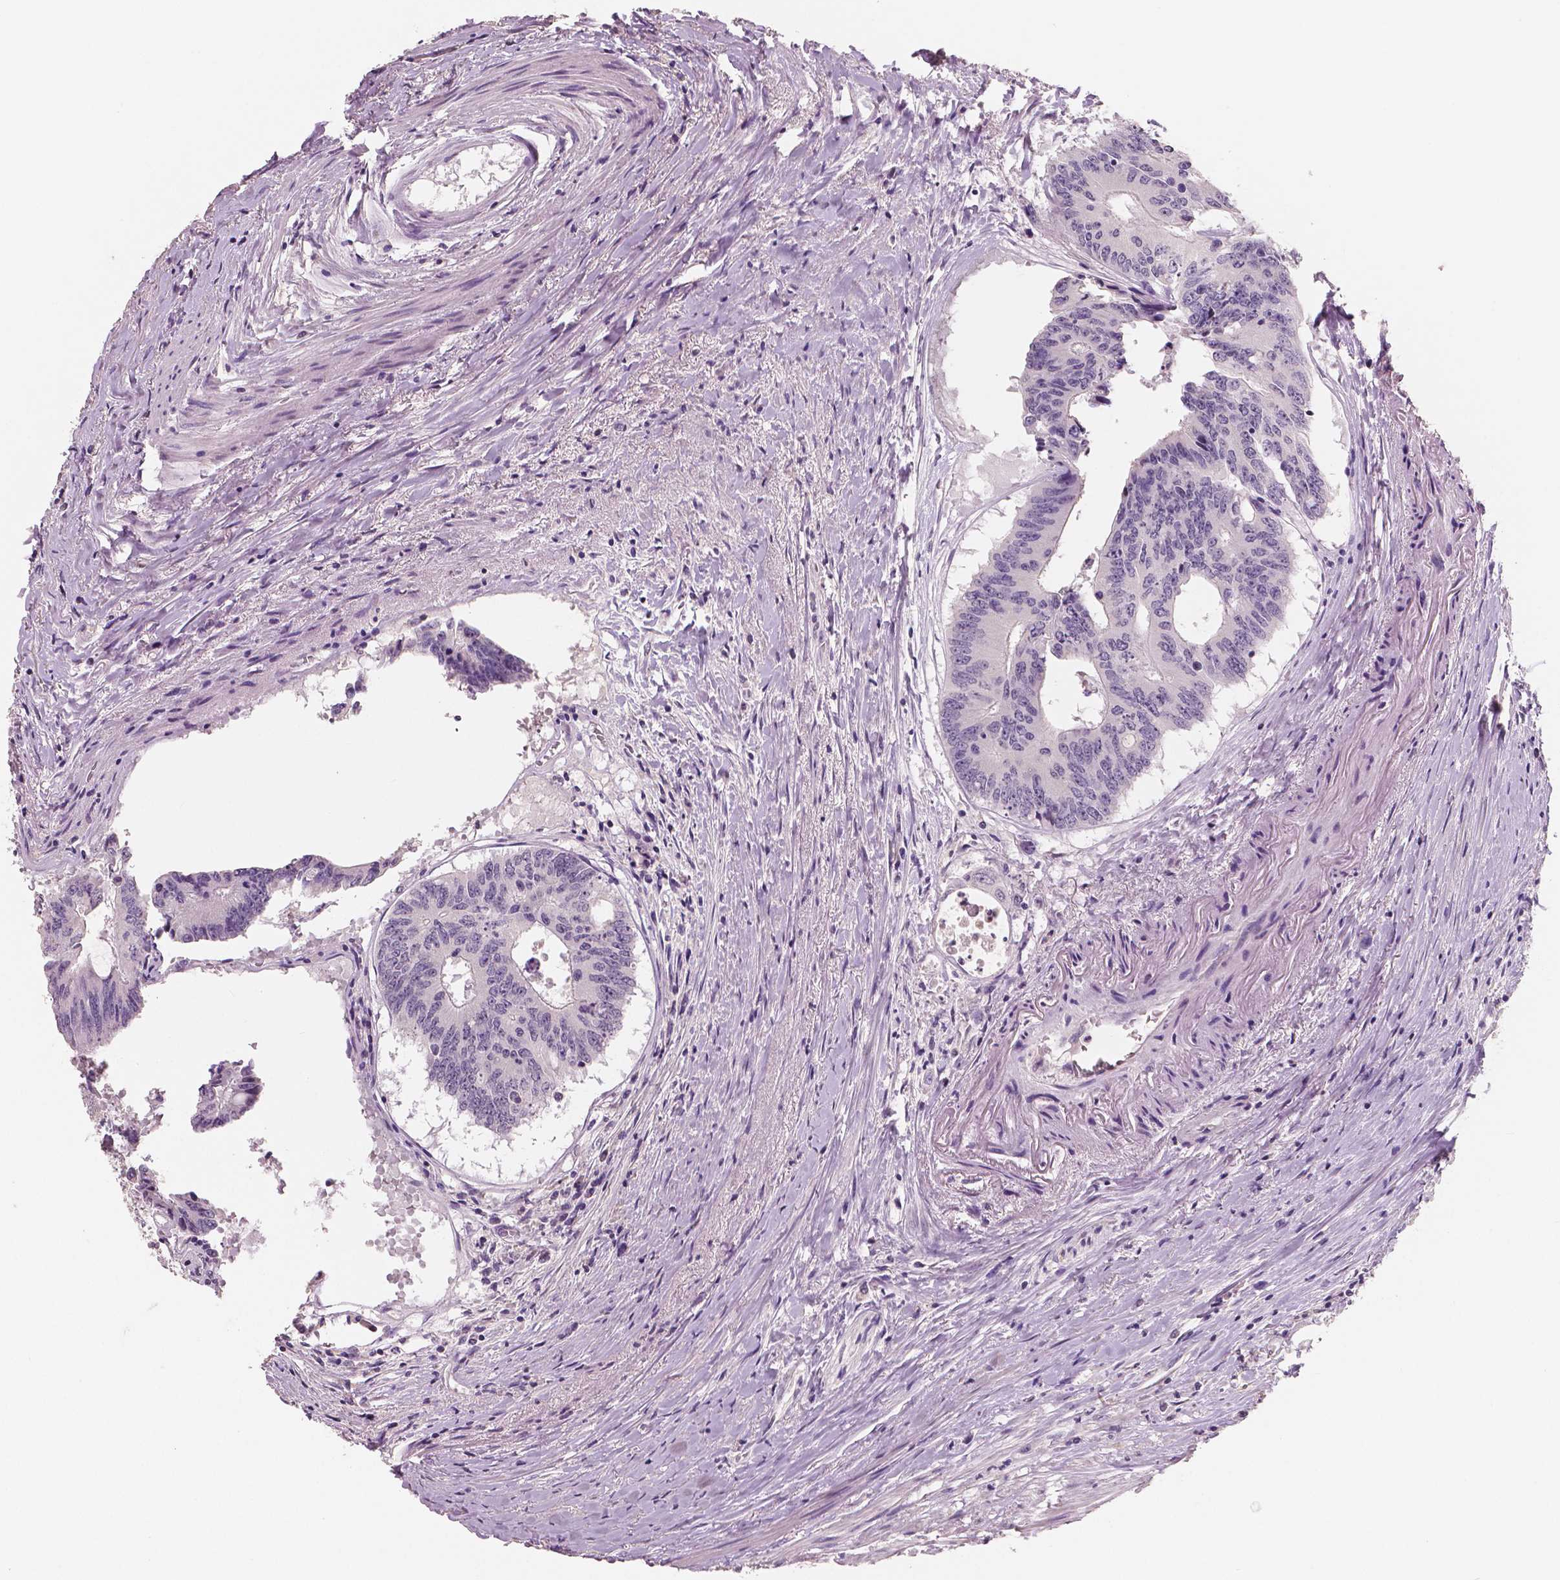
{"staining": {"intensity": "negative", "quantity": "none", "location": "none"}, "tissue": "colorectal cancer", "cell_type": "Tumor cells", "image_type": "cancer", "snomed": [{"axis": "morphology", "description": "Adenocarcinoma, NOS"}, {"axis": "topography", "description": "Rectum"}], "caption": "This is an IHC image of human colorectal cancer (adenocarcinoma). There is no staining in tumor cells.", "gene": "NECAB1", "patient": {"sex": "male", "age": 59}}